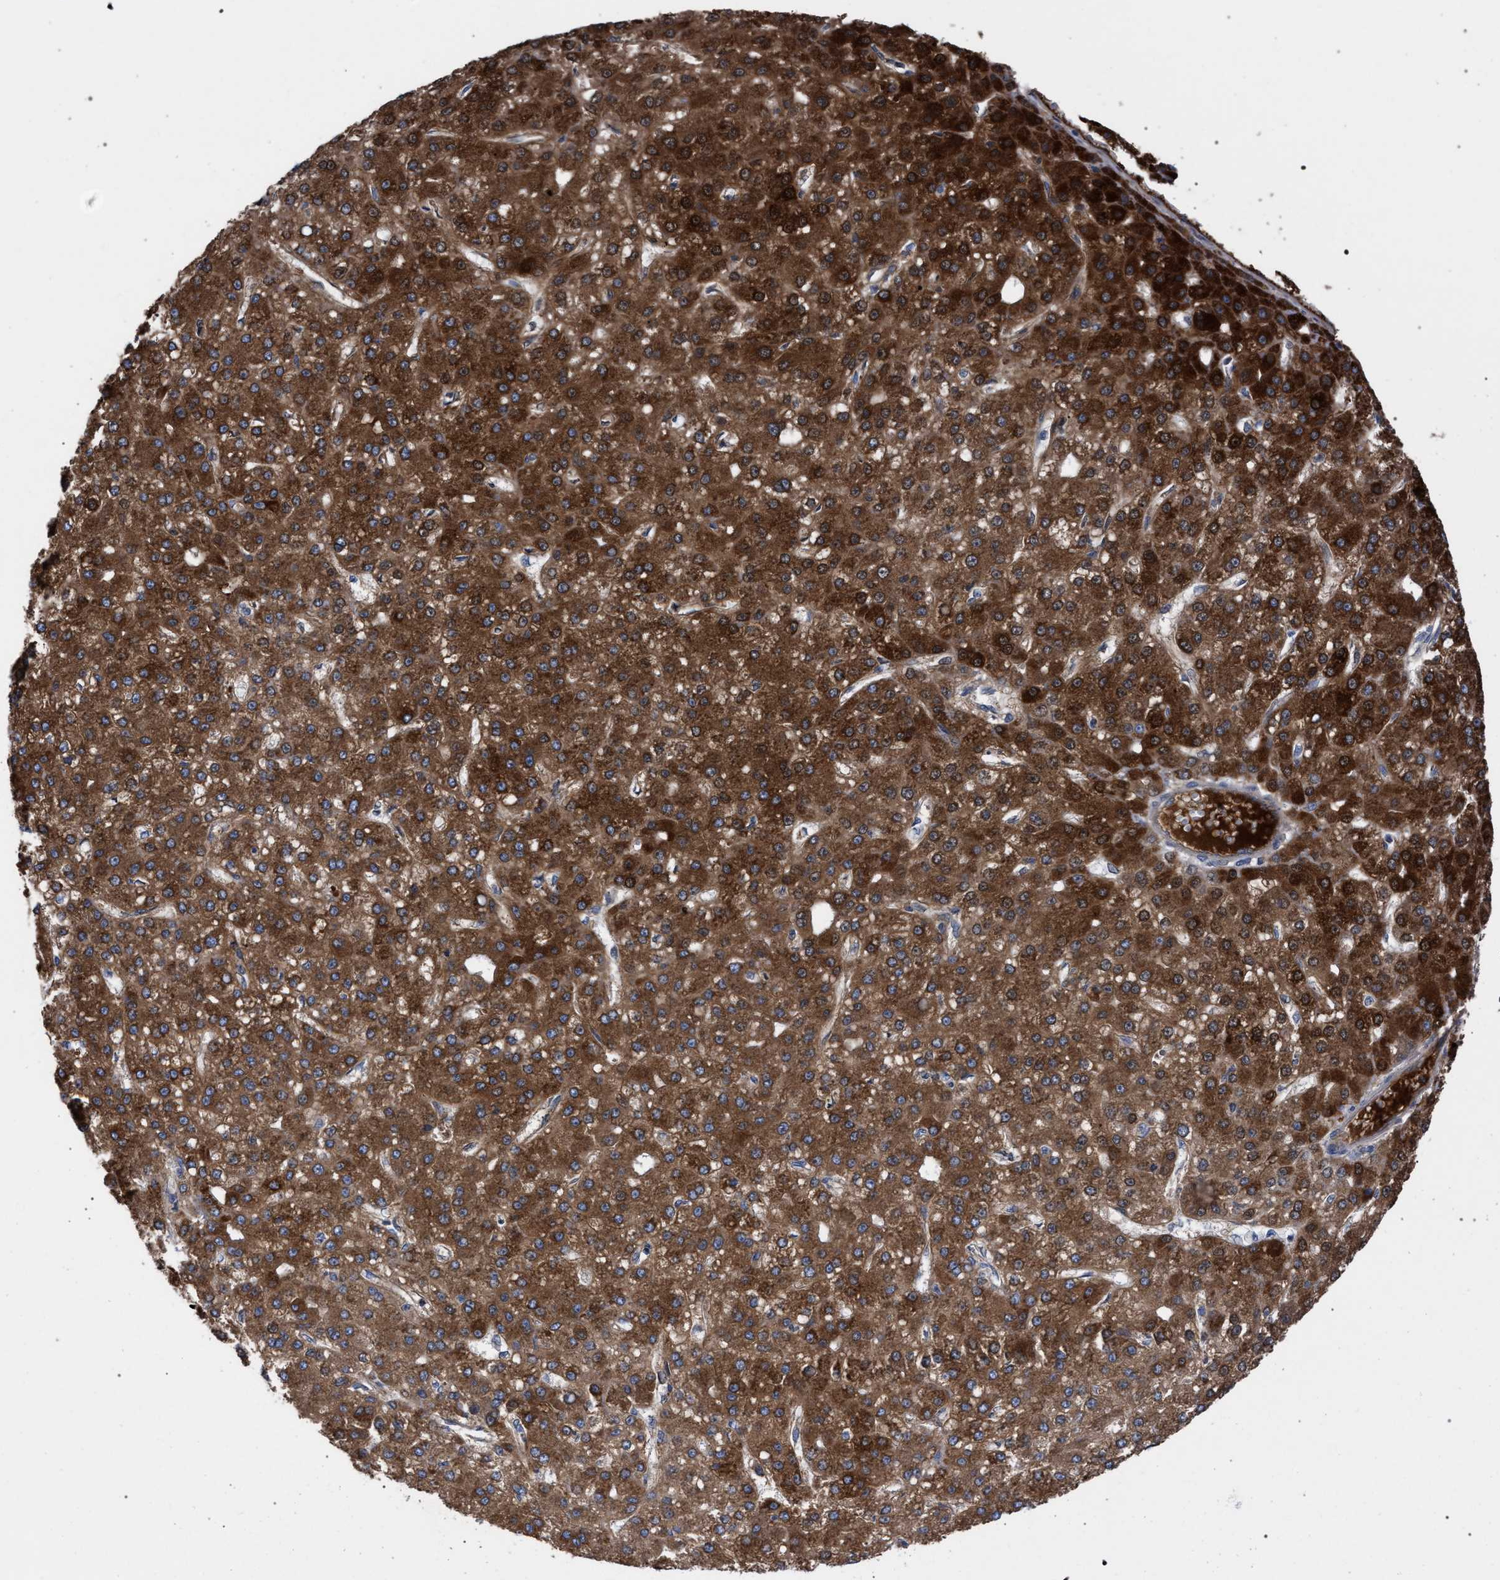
{"staining": {"intensity": "strong", "quantity": ">75%", "location": "cytoplasmic/membranous"}, "tissue": "liver cancer", "cell_type": "Tumor cells", "image_type": "cancer", "snomed": [{"axis": "morphology", "description": "Carcinoma, Hepatocellular, NOS"}, {"axis": "topography", "description": "Liver"}], "caption": "Brown immunohistochemical staining in liver cancer (hepatocellular carcinoma) reveals strong cytoplasmic/membranous staining in approximately >75% of tumor cells. Nuclei are stained in blue.", "gene": "ACADS", "patient": {"sex": "male", "age": 67}}